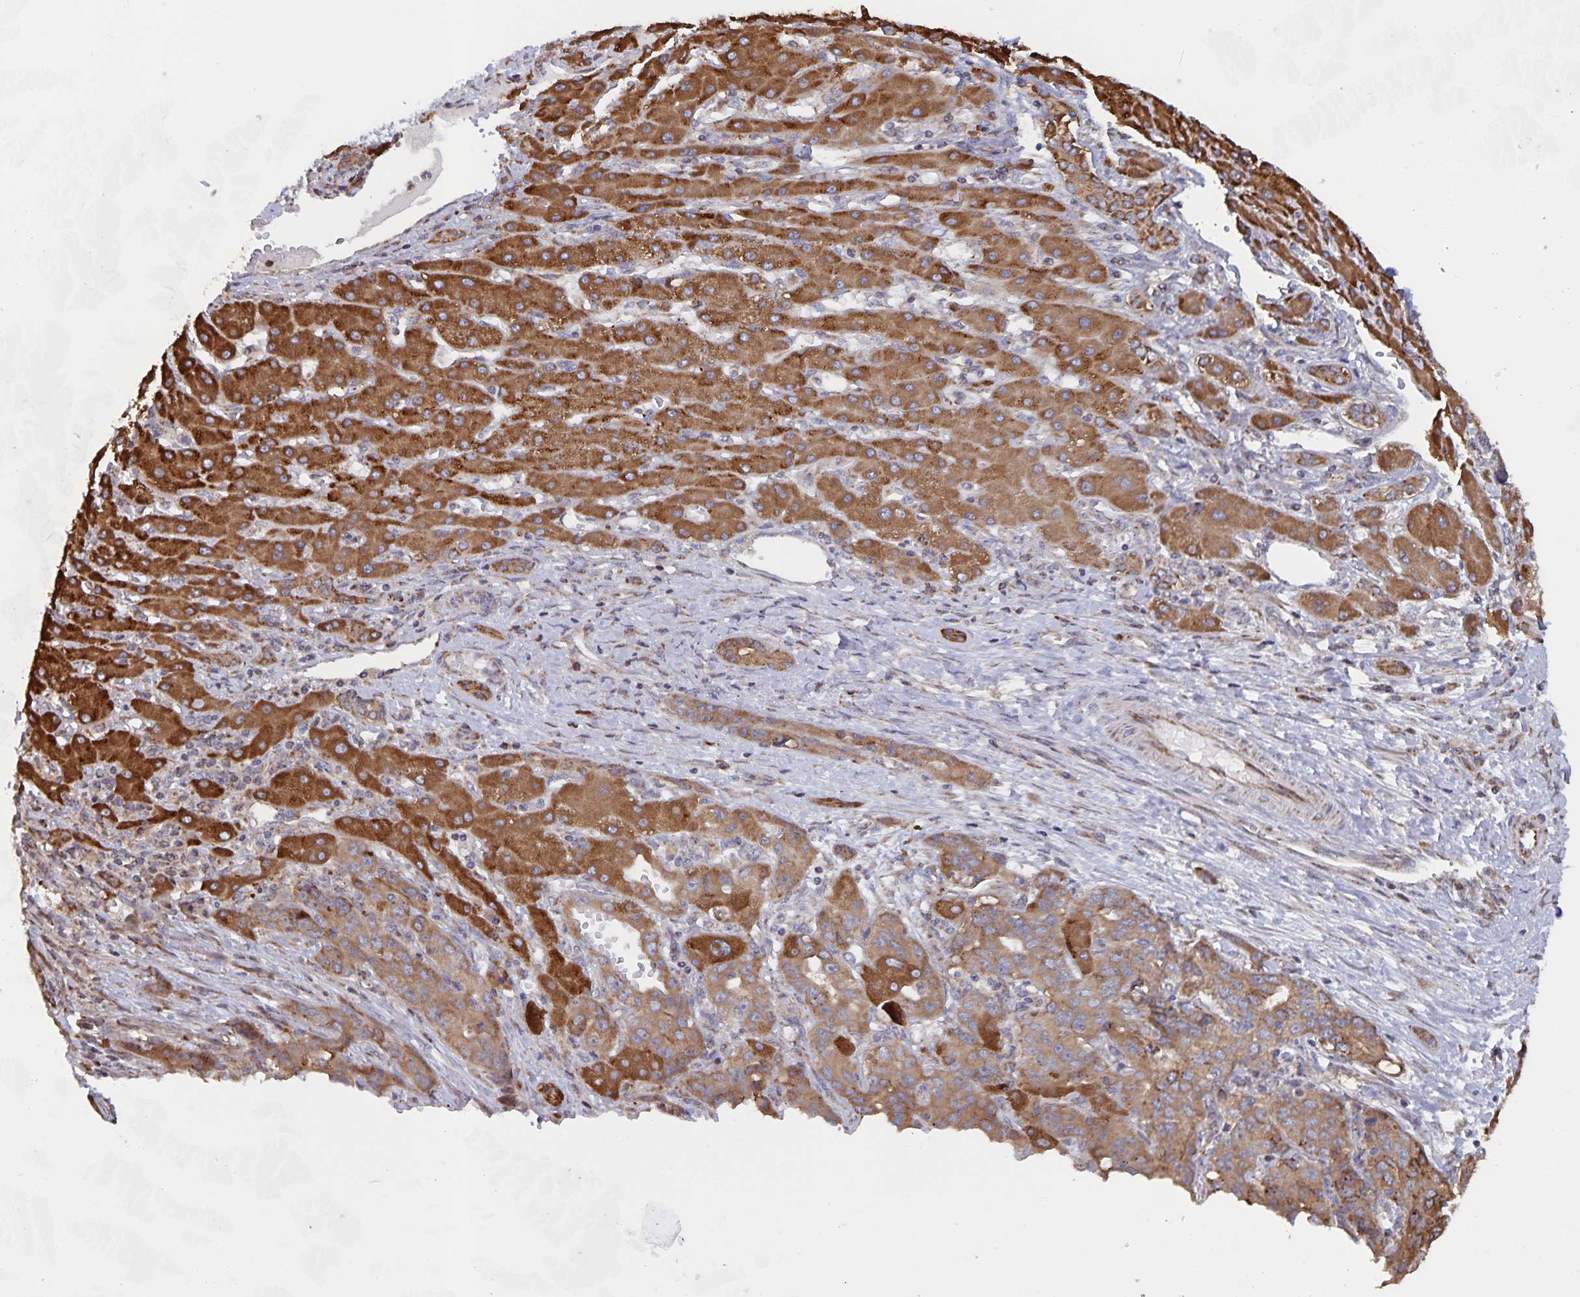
{"staining": {"intensity": "strong", "quantity": ">75%", "location": "cytoplasmic/membranous"}, "tissue": "liver cancer", "cell_type": "Tumor cells", "image_type": "cancer", "snomed": [{"axis": "morphology", "description": "Cholangiocarcinoma"}, {"axis": "topography", "description": "Liver"}], "caption": "This is a micrograph of IHC staining of liver cancer, which shows strong expression in the cytoplasmic/membranous of tumor cells.", "gene": "ACACA", "patient": {"sex": "male", "age": 59}}